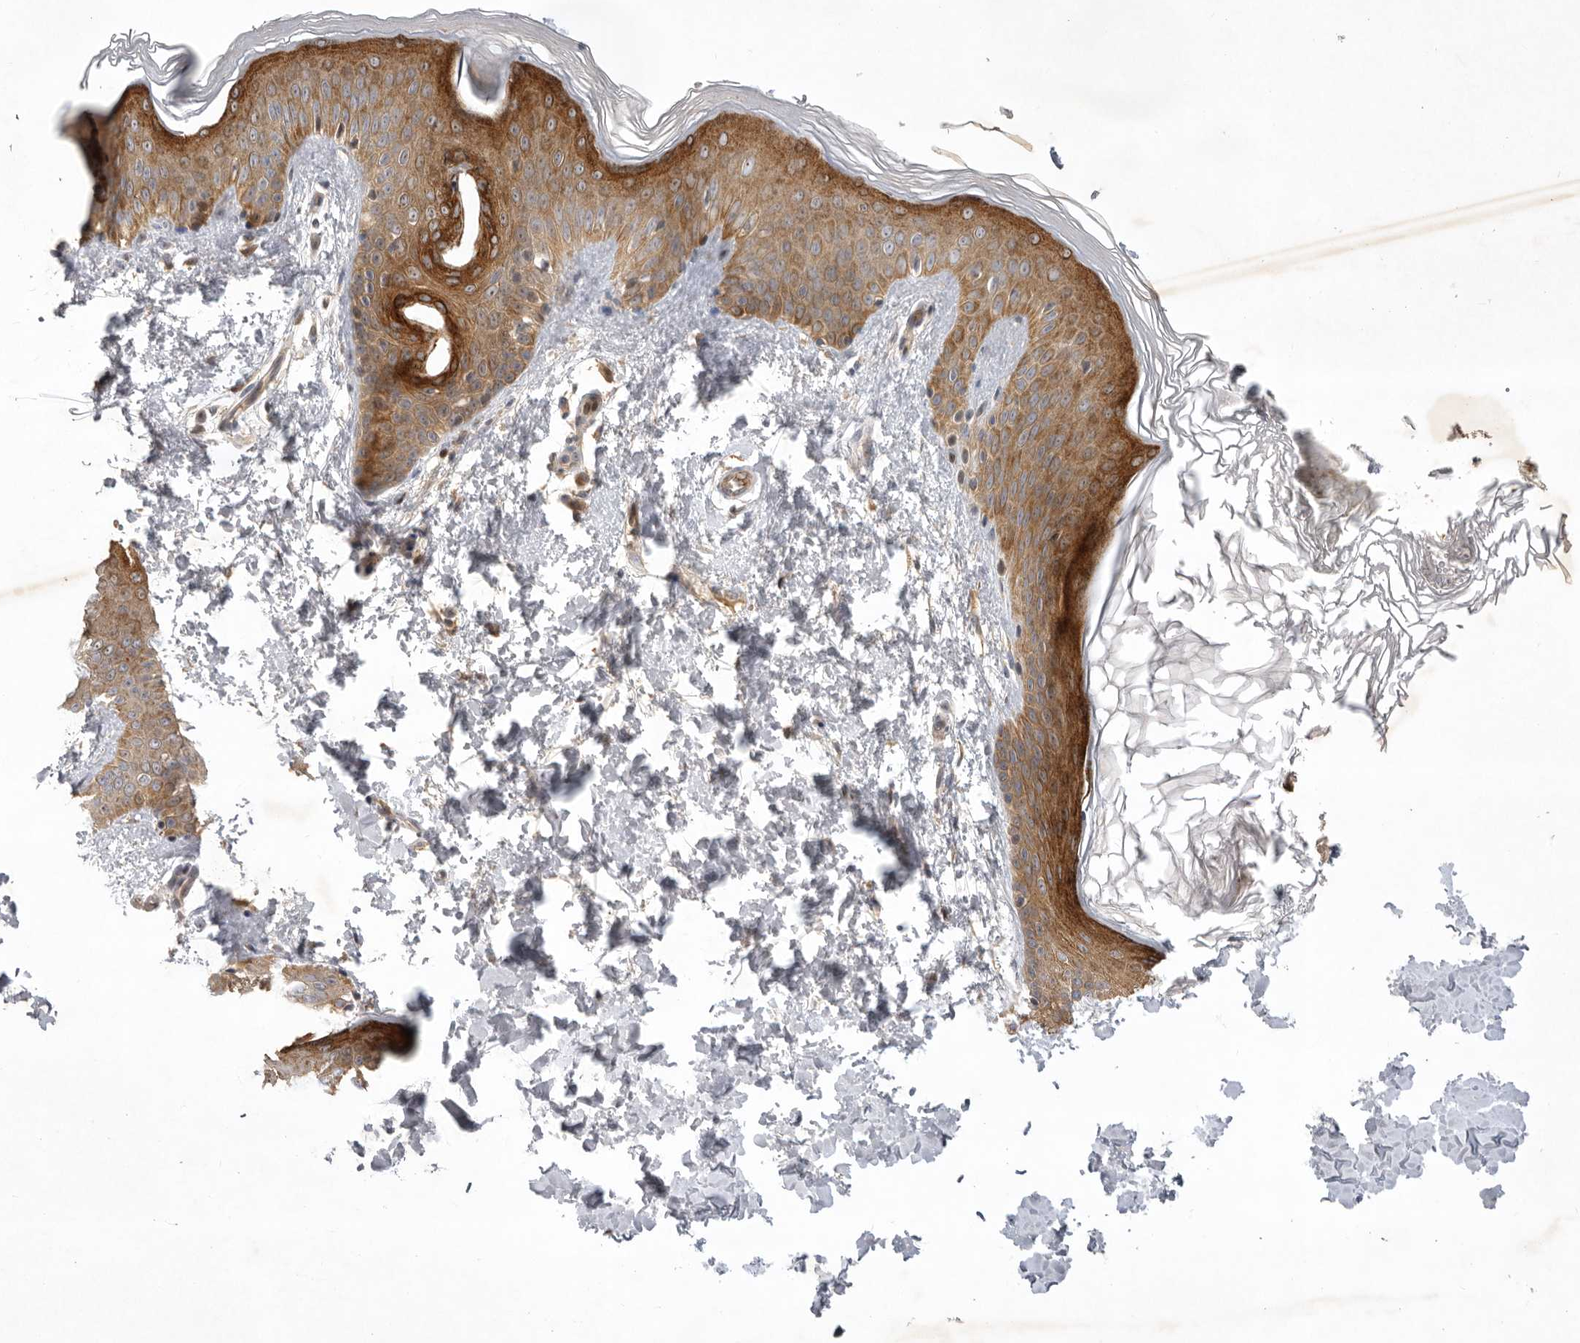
{"staining": {"intensity": "weak", "quantity": ">75%", "location": "cytoplasmic/membranous"}, "tissue": "skin", "cell_type": "Fibroblasts", "image_type": "normal", "snomed": [{"axis": "morphology", "description": "Normal tissue, NOS"}, {"axis": "morphology", "description": "Neoplasm, benign, NOS"}, {"axis": "topography", "description": "Skin"}, {"axis": "topography", "description": "Soft tissue"}], "caption": "DAB immunohistochemical staining of benign skin demonstrates weak cytoplasmic/membranous protein positivity in approximately >75% of fibroblasts.", "gene": "KIF2B", "patient": {"sex": "male", "age": 26}}